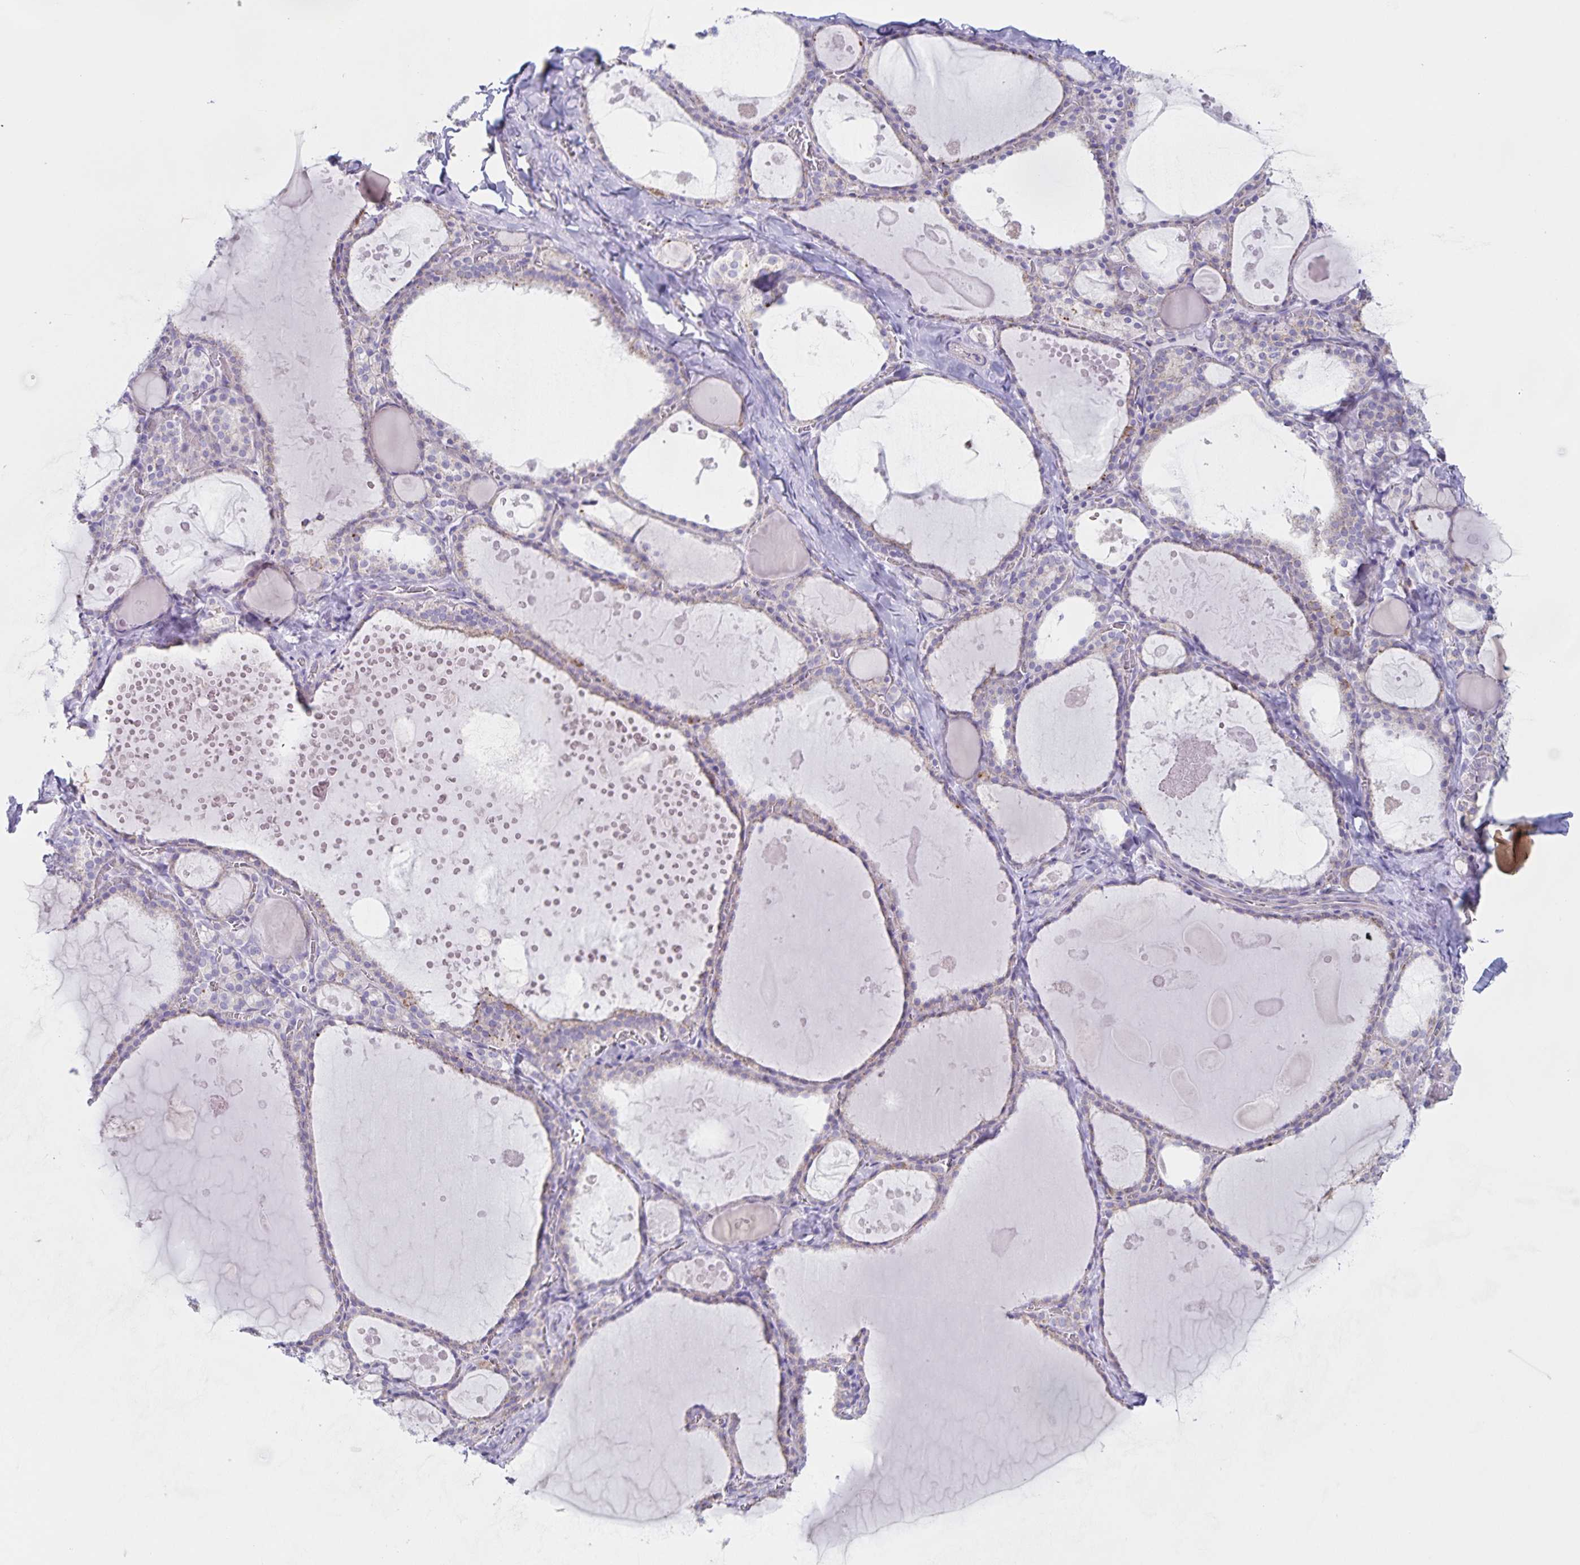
{"staining": {"intensity": "negative", "quantity": "none", "location": "none"}, "tissue": "thyroid gland", "cell_type": "Glandular cells", "image_type": "normal", "snomed": [{"axis": "morphology", "description": "Normal tissue, NOS"}, {"axis": "topography", "description": "Thyroid gland"}], "caption": "High power microscopy photomicrograph of an immunohistochemistry photomicrograph of unremarkable thyroid gland, revealing no significant staining in glandular cells.", "gene": "CENPH", "patient": {"sex": "male", "age": 56}}